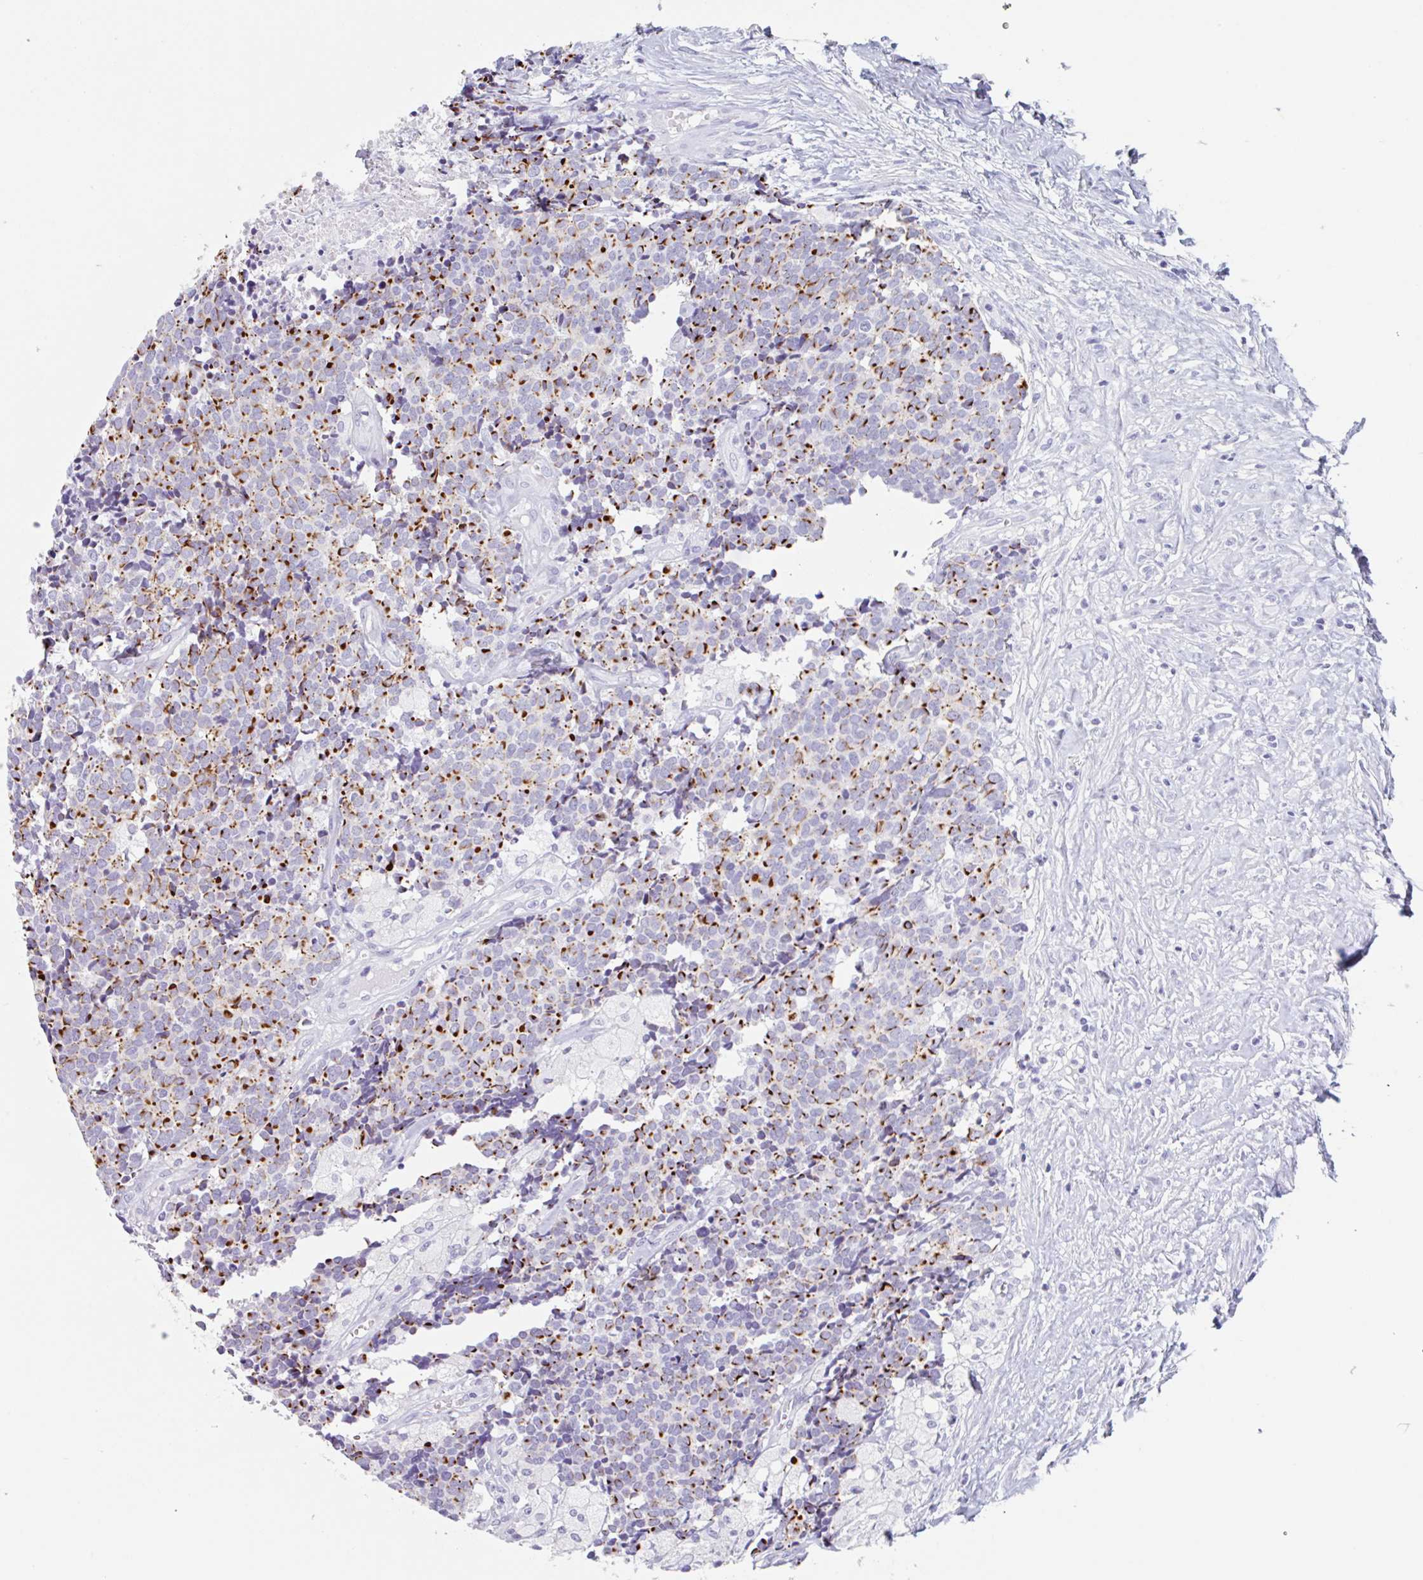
{"staining": {"intensity": "strong", "quantity": ">75%", "location": "cytoplasmic/membranous"}, "tissue": "carcinoid", "cell_type": "Tumor cells", "image_type": "cancer", "snomed": [{"axis": "morphology", "description": "Carcinoid, malignant, NOS"}, {"axis": "topography", "description": "Skin"}], "caption": "Tumor cells exhibit high levels of strong cytoplasmic/membranous positivity in approximately >75% of cells in carcinoid. (brown staining indicates protein expression, while blue staining denotes nuclei).", "gene": "EMC4", "patient": {"sex": "female", "age": 79}}